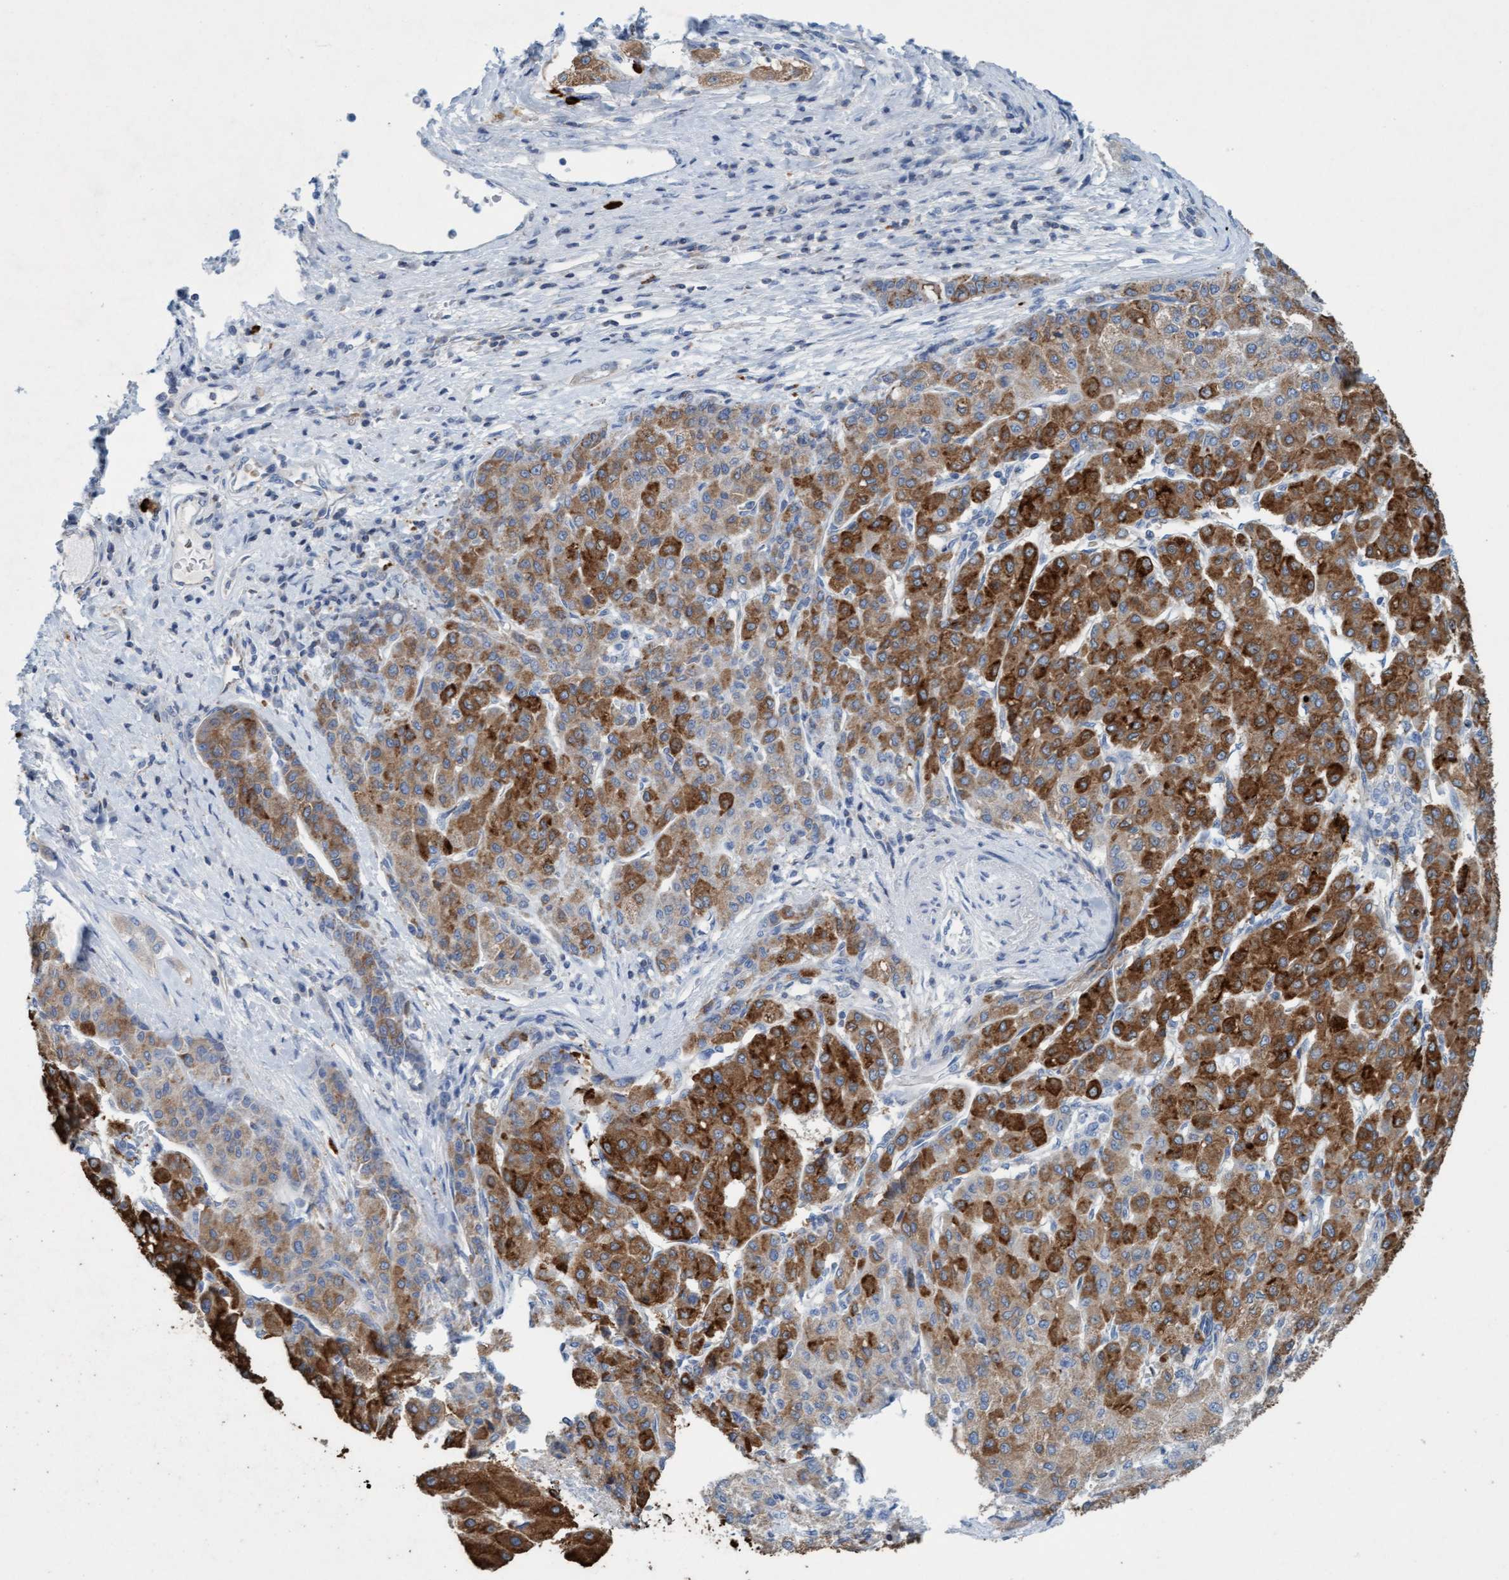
{"staining": {"intensity": "strong", "quantity": ">75%", "location": "cytoplasmic/membranous"}, "tissue": "liver cancer", "cell_type": "Tumor cells", "image_type": "cancer", "snomed": [{"axis": "morphology", "description": "Carcinoma, Hepatocellular, NOS"}, {"axis": "topography", "description": "Liver"}], "caption": "Immunohistochemistry (IHC) (DAB (3,3'-diaminobenzidine)) staining of human hepatocellular carcinoma (liver) displays strong cytoplasmic/membranous protein positivity in about >75% of tumor cells. (Brightfield microscopy of DAB IHC at high magnification).", "gene": "SIGIRR", "patient": {"sex": "male", "age": 65}}